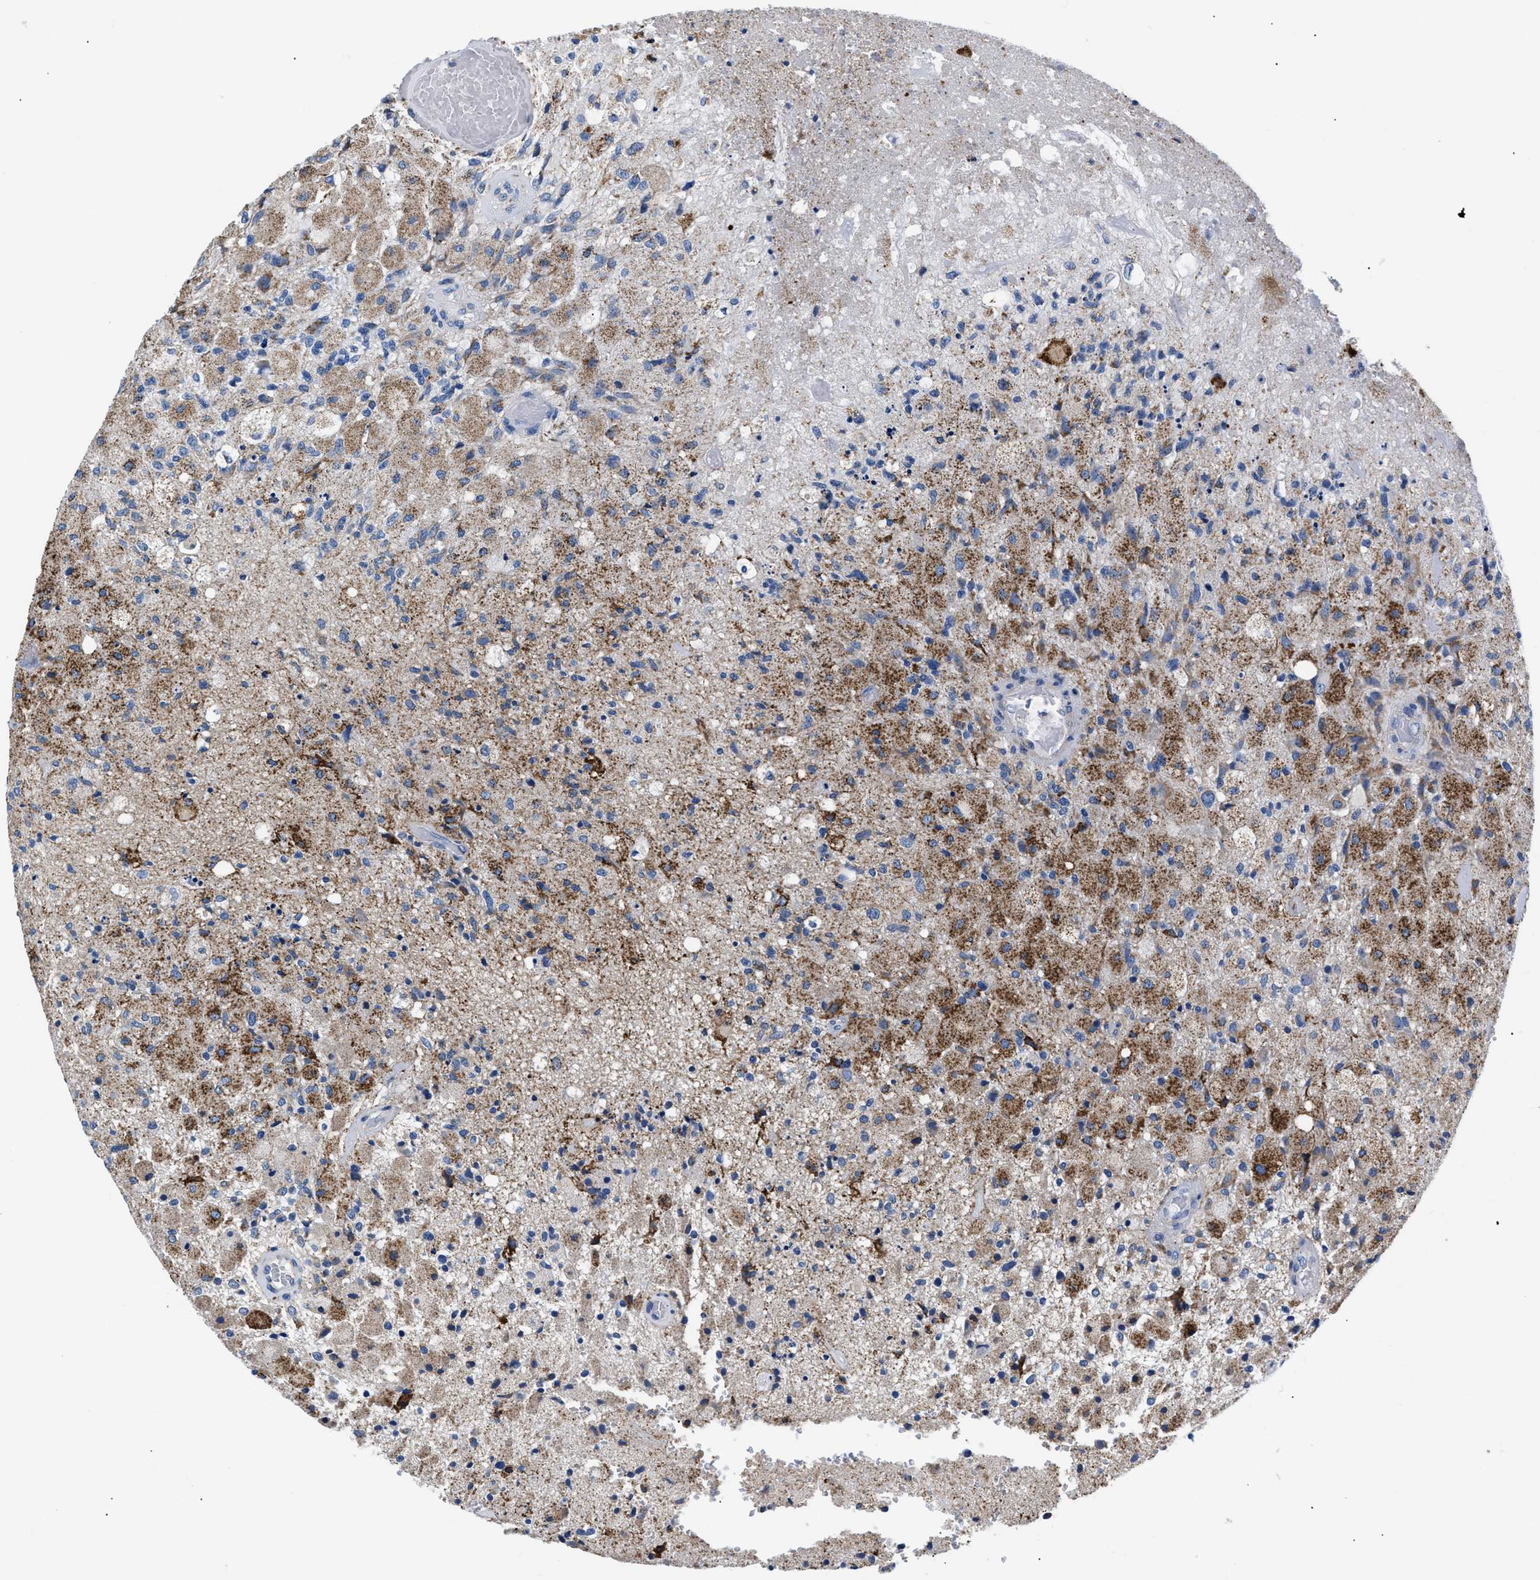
{"staining": {"intensity": "moderate", "quantity": "25%-75%", "location": "cytoplasmic/membranous"}, "tissue": "glioma", "cell_type": "Tumor cells", "image_type": "cancer", "snomed": [{"axis": "morphology", "description": "Normal tissue, NOS"}, {"axis": "morphology", "description": "Glioma, malignant, High grade"}, {"axis": "topography", "description": "Cerebral cortex"}], "caption": "Malignant glioma (high-grade) stained with DAB immunohistochemistry (IHC) demonstrates medium levels of moderate cytoplasmic/membranous expression in approximately 25%-75% of tumor cells.", "gene": "GPR149", "patient": {"sex": "male", "age": 77}}